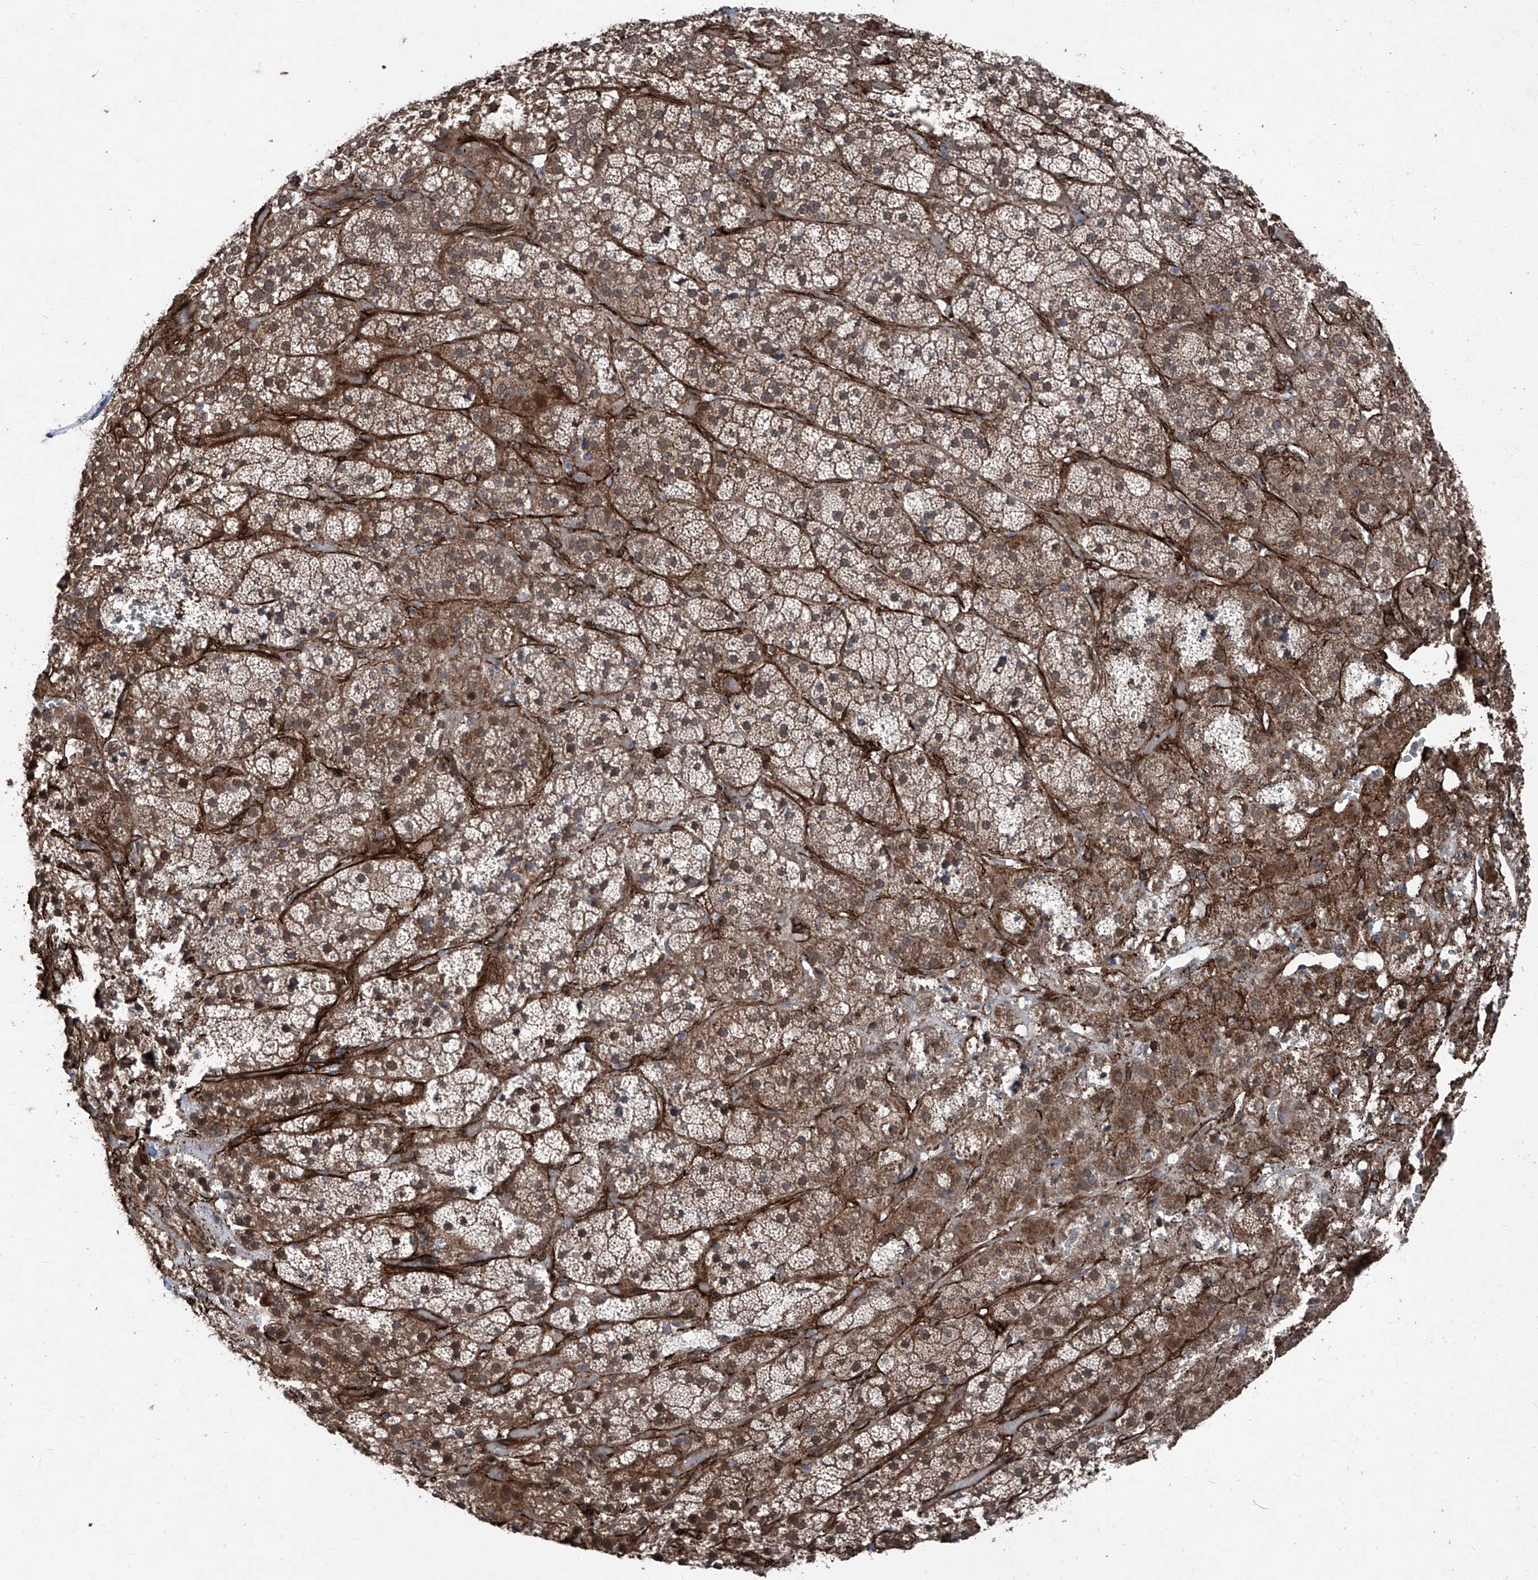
{"staining": {"intensity": "strong", "quantity": "25%-75%", "location": "cytoplasmic/membranous,nuclear"}, "tissue": "adrenal gland", "cell_type": "Glandular cells", "image_type": "normal", "snomed": [{"axis": "morphology", "description": "Normal tissue, NOS"}, {"axis": "topography", "description": "Adrenal gland"}], "caption": "This is an image of immunohistochemistry staining of unremarkable adrenal gland, which shows strong positivity in the cytoplasmic/membranous,nuclear of glandular cells.", "gene": "COA7", "patient": {"sex": "male", "age": 57}}